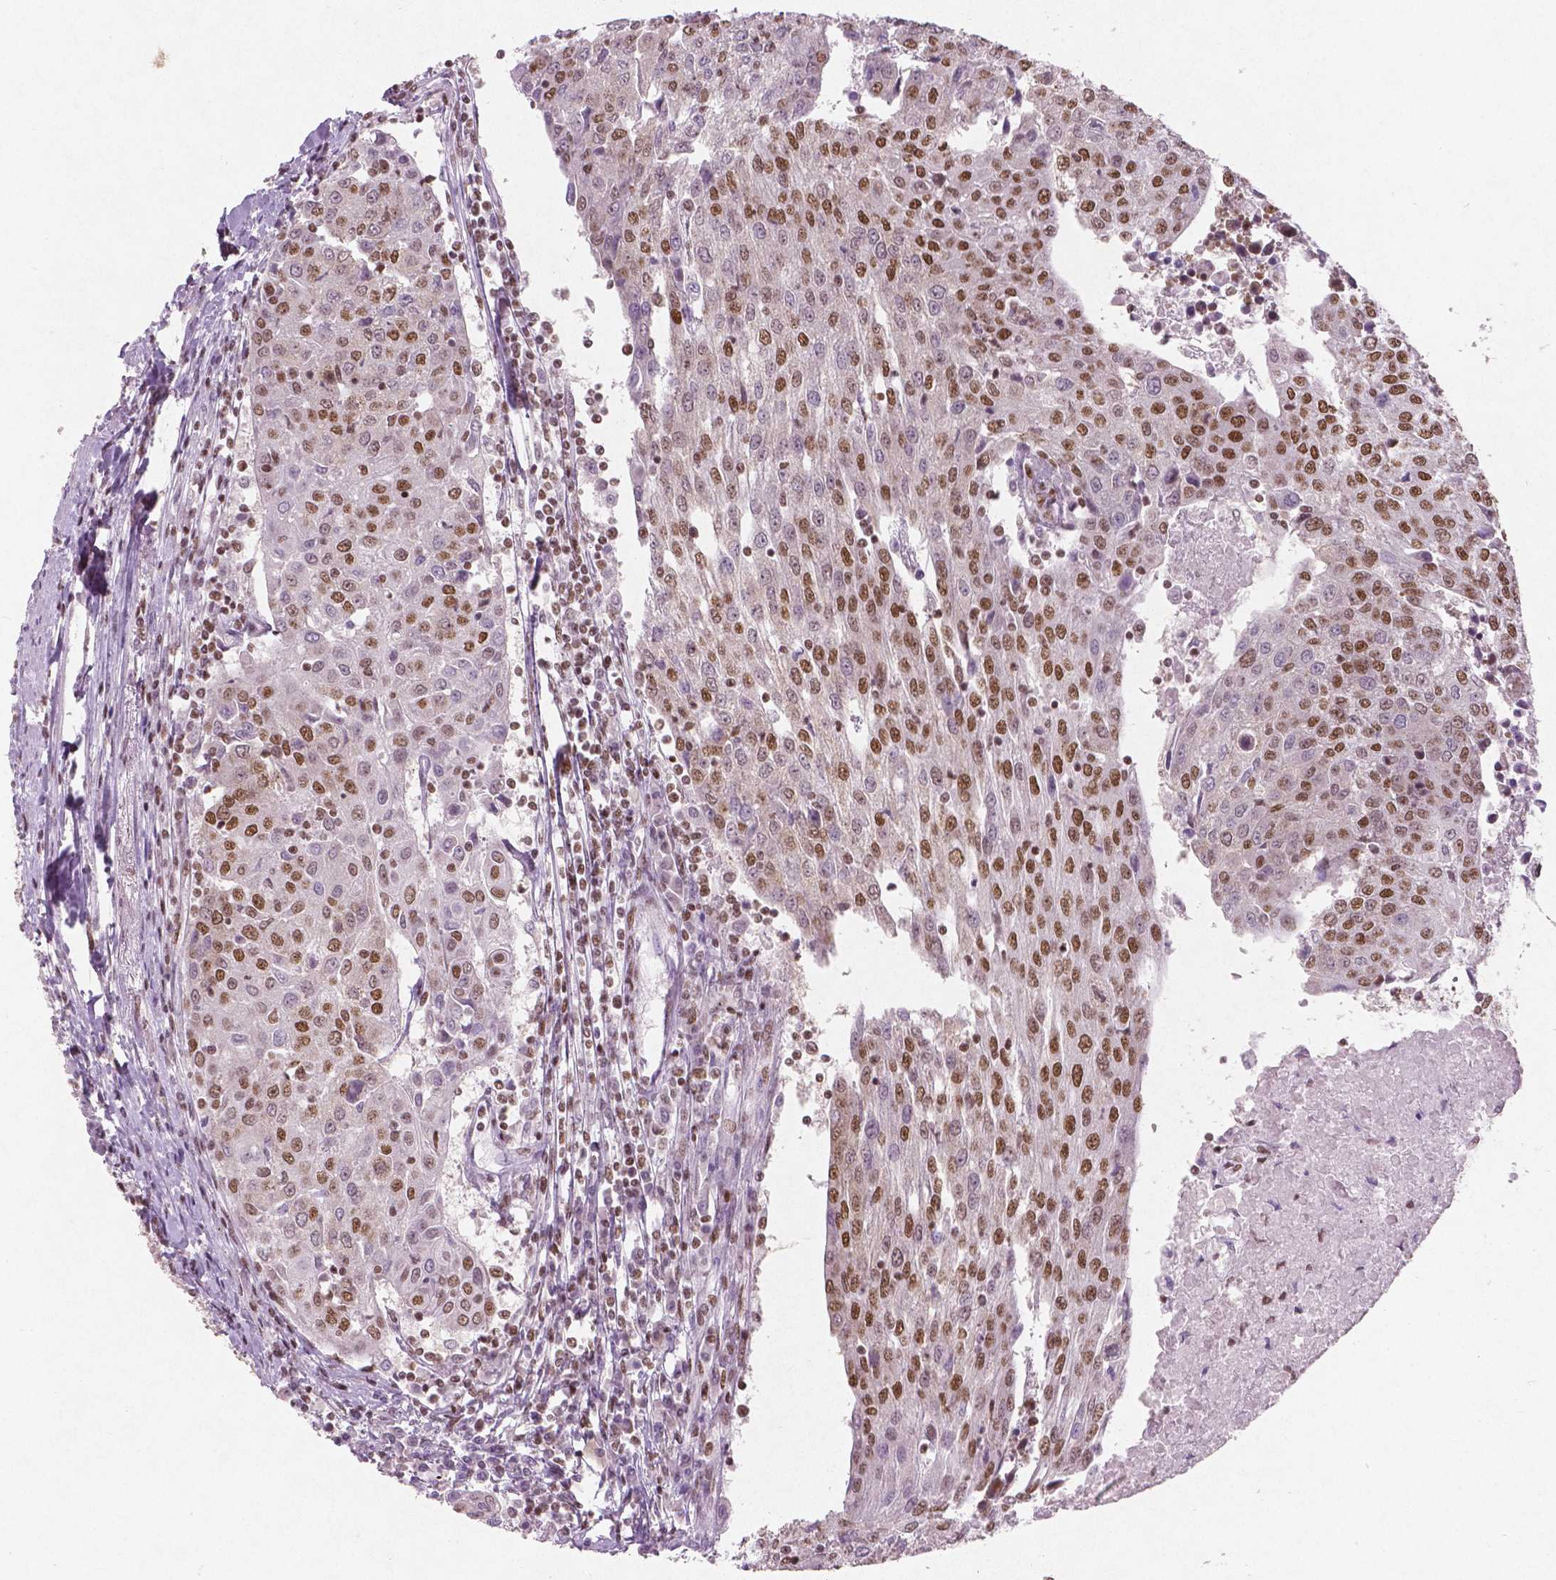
{"staining": {"intensity": "moderate", "quantity": ">75%", "location": "nuclear"}, "tissue": "urothelial cancer", "cell_type": "Tumor cells", "image_type": "cancer", "snomed": [{"axis": "morphology", "description": "Urothelial carcinoma, High grade"}, {"axis": "topography", "description": "Urinary bladder"}], "caption": "Urothelial carcinoma (high-grade) stained with a protein marker shows moderate staining in tumor cells.", "gene": "BRD4", "patient": {"sex": "female", "age": 85}}